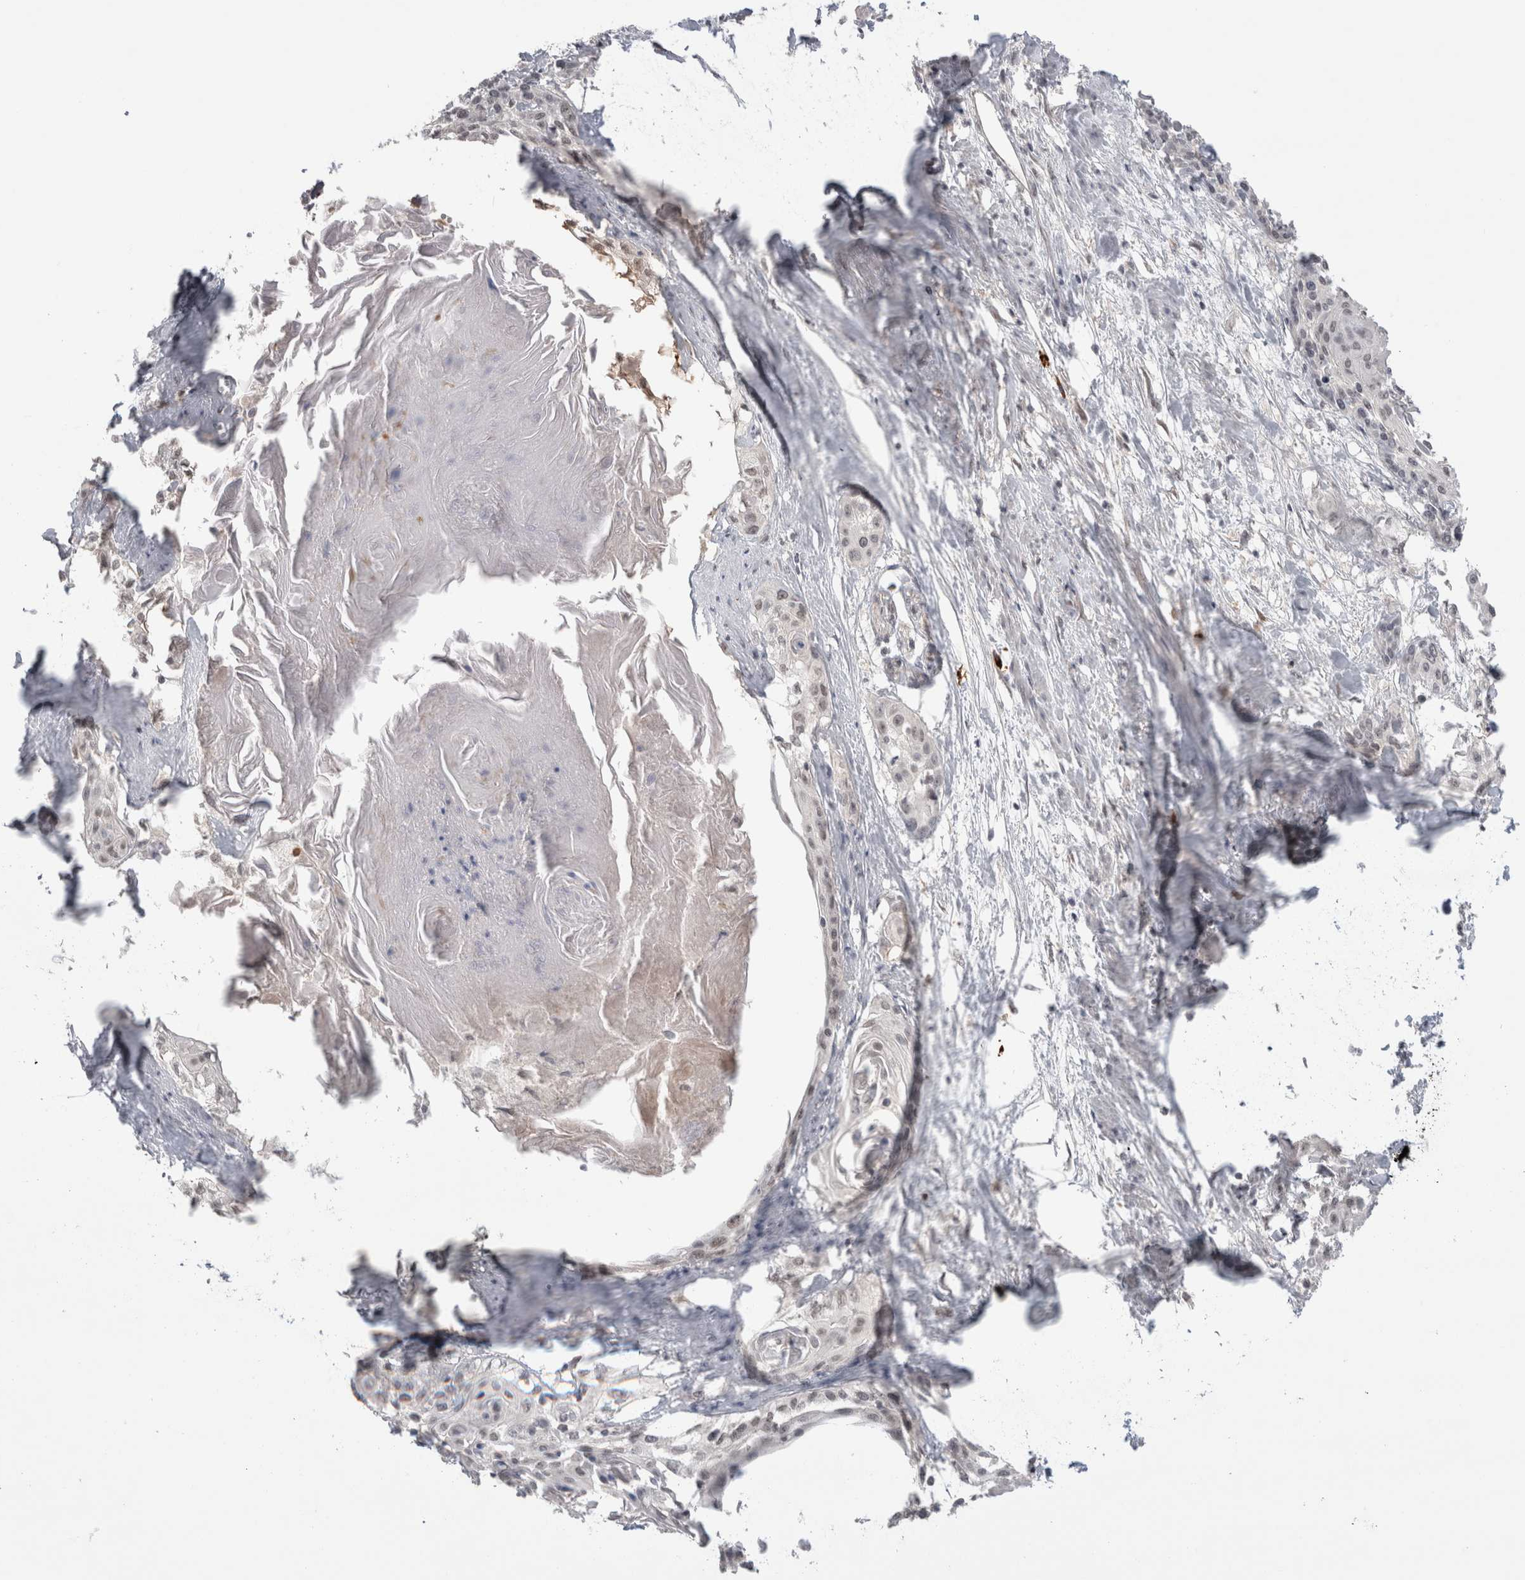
{"staining": {"intensity": "weak", "quantity": "<25%", "location": "nuclear"}, "tissue": "cervical cancer", "cell_type": "Tumor cells", "image_type": "cancer", "snomed": [{"axis": "morphology", "description": "Squamous cell carcinoma, NOS"}, {"axis": "topography", "description": "Cervix"}], "caption": "An immunohistochemistry image of cervical cancer (squamous cell carcinoma) is shown. There is no staining in tumor cells of cervical cancer (squamous cell carcinoma).", "gene": "ZNF24", "patient": {"sex": "female", "age": 57}}